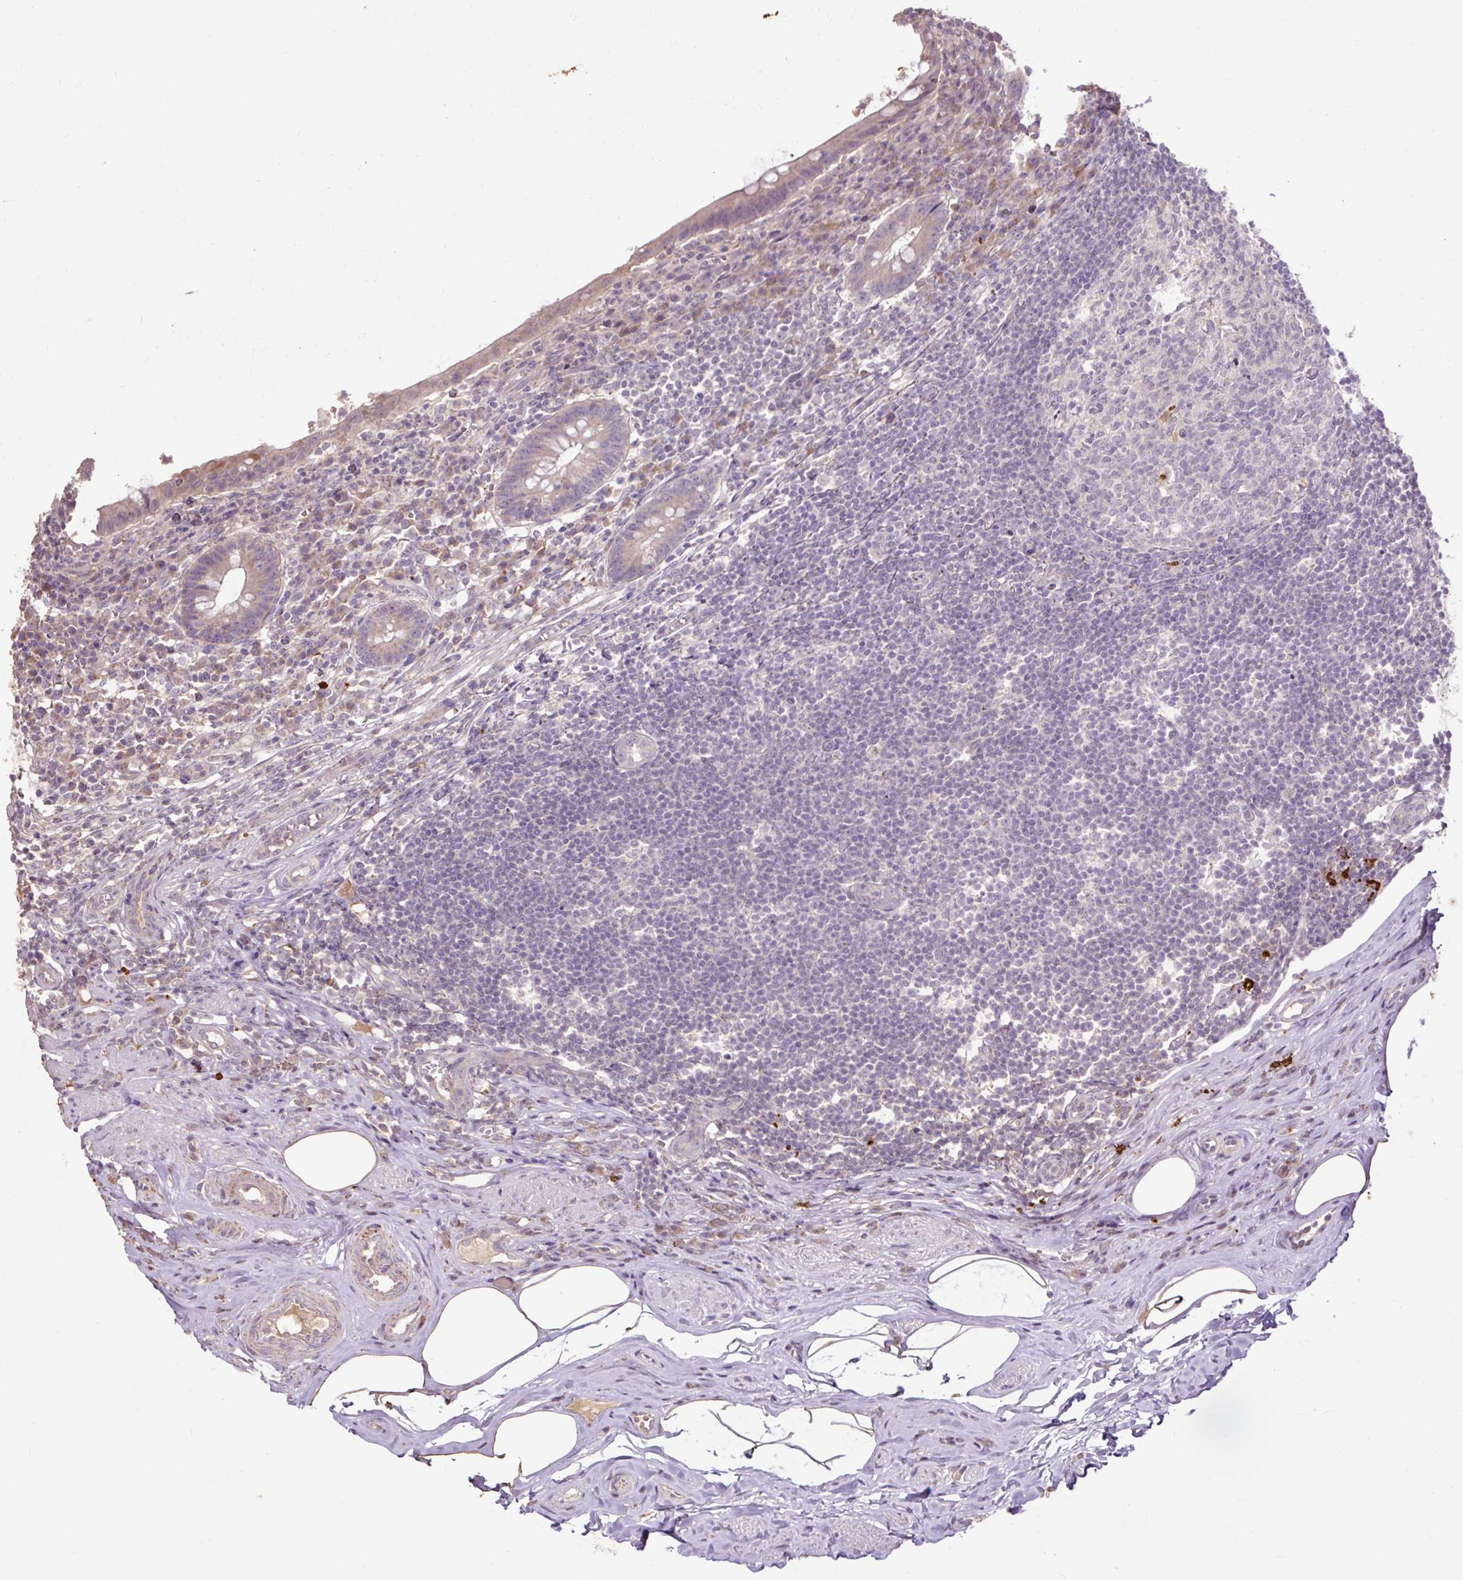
{"staining": {"intensity": "weak", "quantity": "<25%", "location": "cytoplasmic/membranous"}, "tissue": "appendix", "cell_type": "Glandular cells", "image_type": "normal", "snomed": [{"axis": "morphology", "description": "Normal tissue, NOS"}, {"axis": "topography", "description": "Appendix"}], "caption": "This is a image of immunohistochemistry (IHC) staining of benign appendix, which shows no expression in glandular cells.", "gene": "LRTM2", "patient": {"sex": "female", "age": 56}}